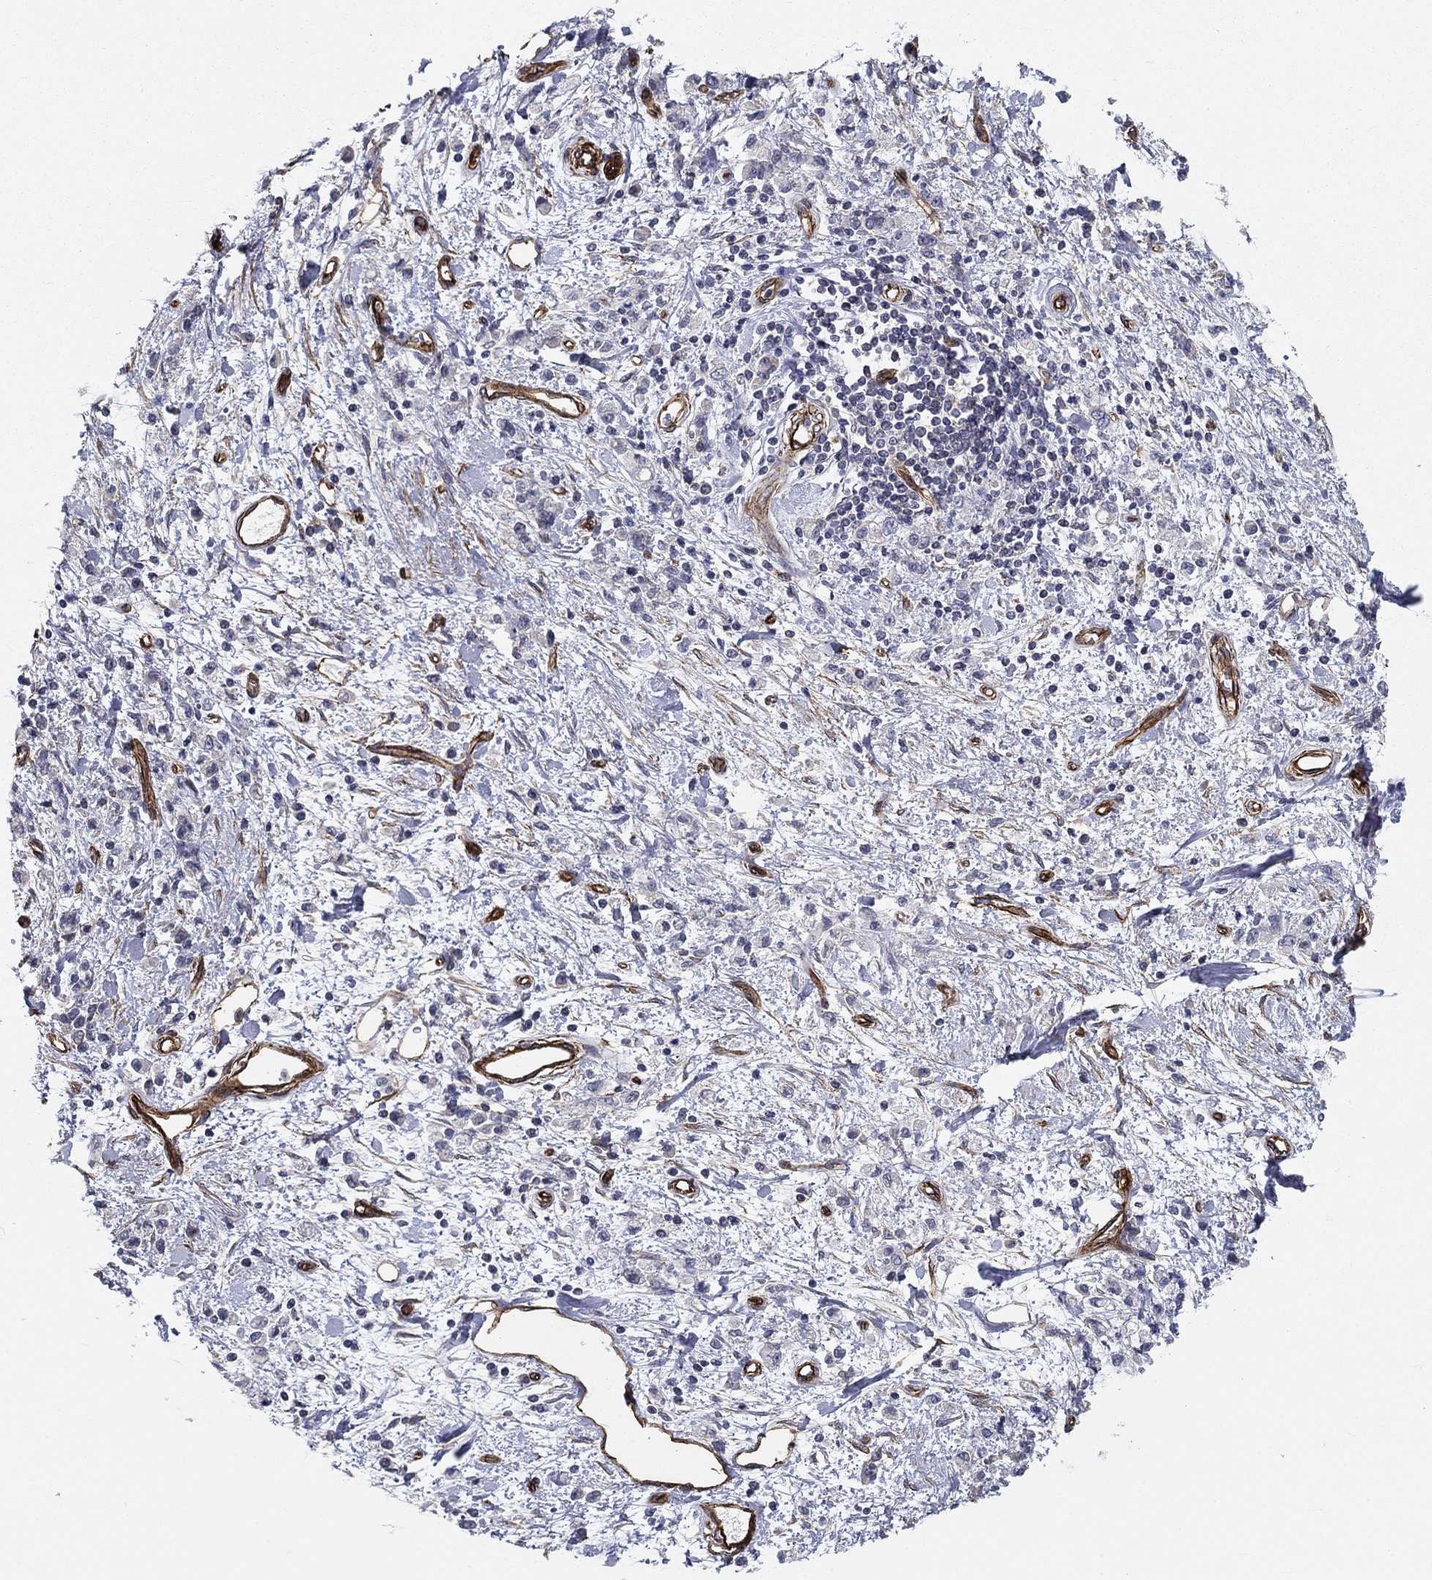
{"staining": {"intensity": "negative", "quantity": "none", "location": "none"}, "tissue": "stomach cancer", "cell_type": "Tumor cells", "image_type": "cancer", "snomed": [{"axis": "morphology", "description": "Adenocarcinoma, NOS"}, {"axis": "topography", "description": "Stomach"}], "caption": "This is an immunohistochemistry image of stomach cancer (adenocarcinoma). There is no positivity in tumor cells.", "gene": "SYNC", "patient": {"sex": "male", "age": 77}}